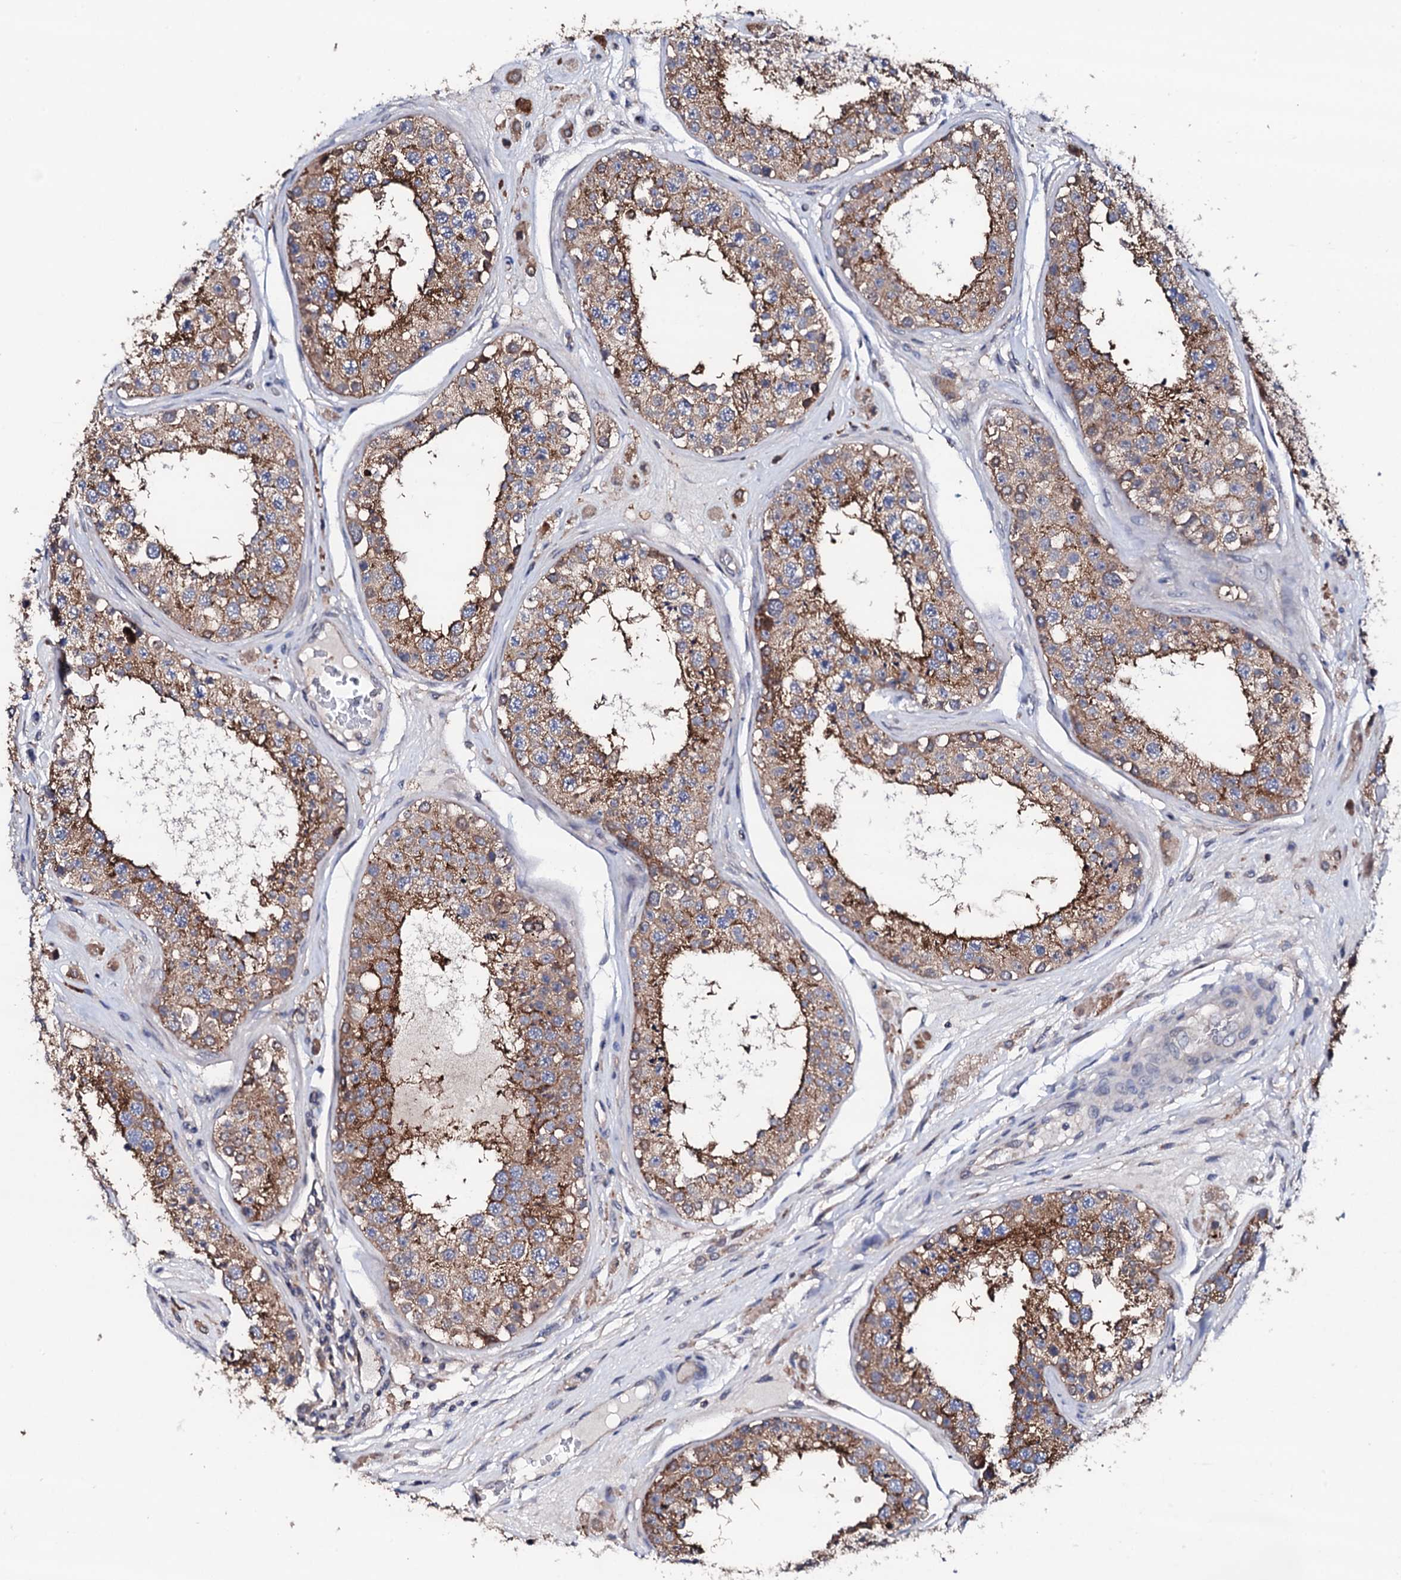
{"staining": {"intensity": "moderate", "quantity": "25%-75%", "location": "cytoplasmic/membranous"}, "tissue": "testis", "cell_type": "Cells in seminiferous ducts", "image_type": "normal", "snomed": [{"axis": "morphology", "description": "Normal tissue, NOS"}, {"axis": "topography", "description": "Testis"}], "caption": "Protein analysis of benign testis displays moderate cytoplasmic/membranous staining in approximately 25%-75% of cells in seminiferous ducts.", "gene": "EDC3", "patient": {"sex": "male", "age": 25}}